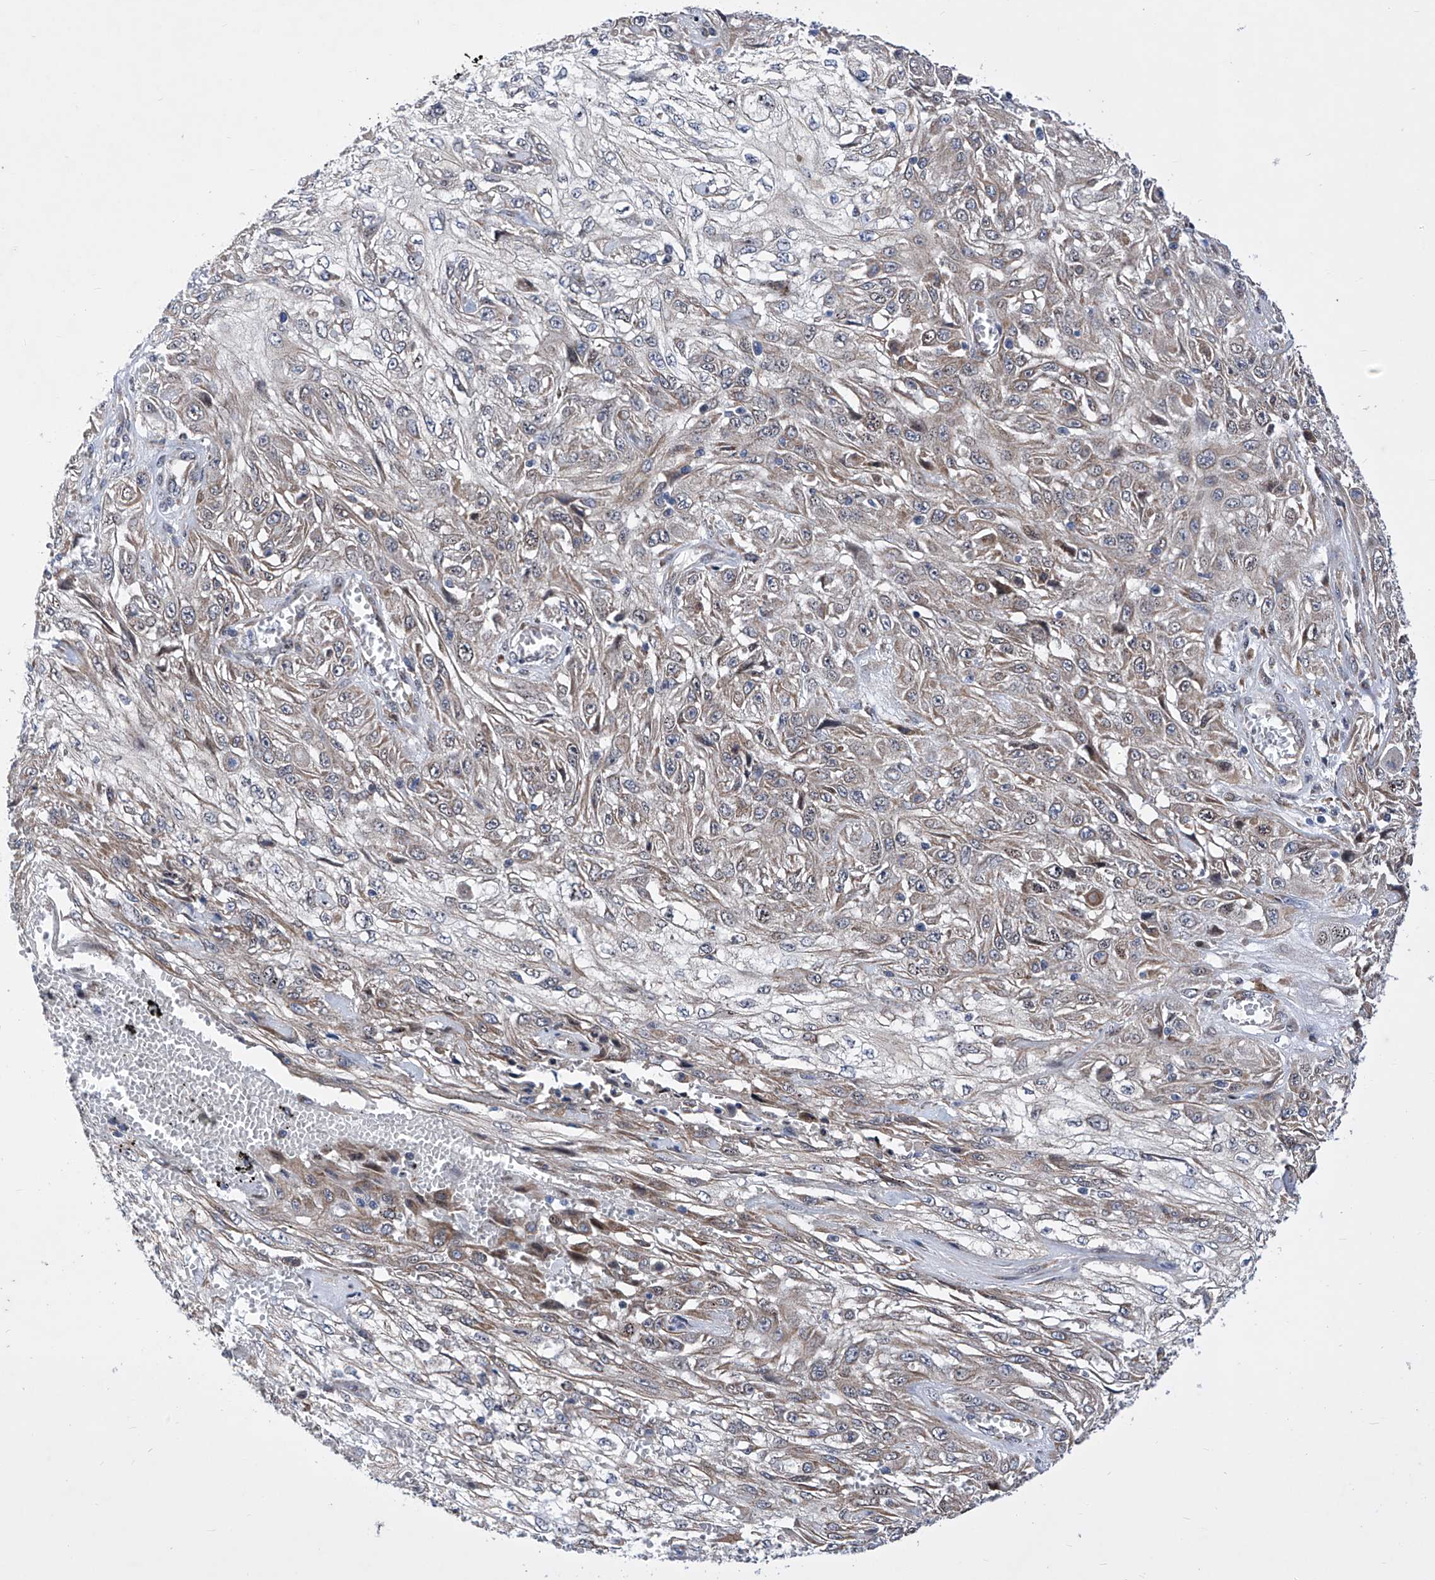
{"staining": {"intensity": "moderate", "quantity": "<25%", "location": "cytoplasmic/membranous"}, "tissue": "skin cancer", "cell_type": "Tumor cells", "image_type": "cancer", "snomed": [{"axis": "morphology", "description": "Squamous cell carcinoma, NOS"}, {"axis": "morphology", "description": "Squamous cell carcinoma, metastatic, NOS"}, {"axis": "topography", "description": "Skin"}, {"axis": "topography", "description": "Lymph node"}], "caption": "Human skin cancer stained for a protein (brown) shows moderate cytoplasmic/membranous positive staining in about <25% of tumor cells.", "gene": "KTI12", "patient": {"sex": "male", "age": 75}}